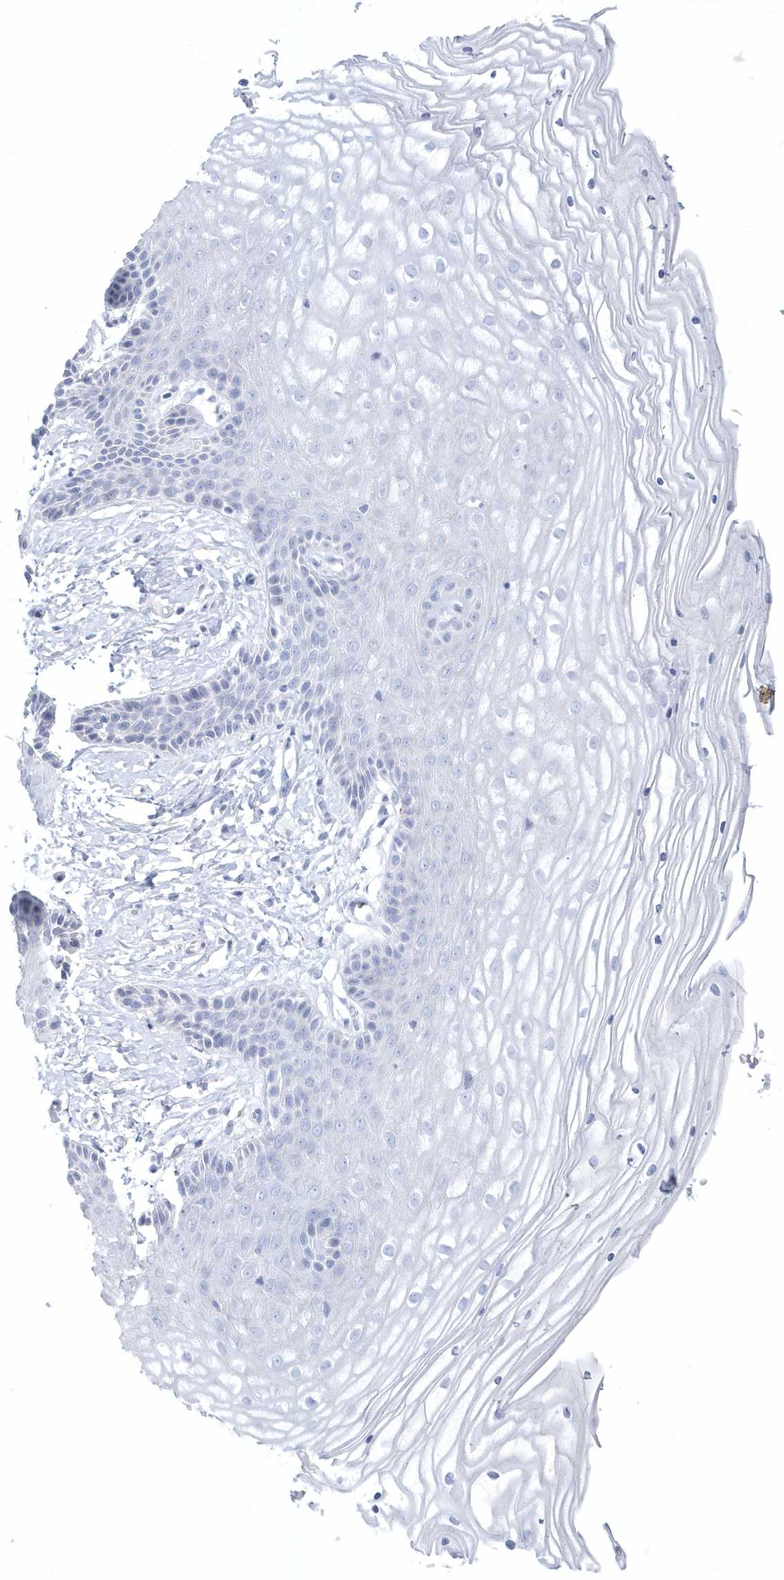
{"staining": {"intensity": "negative", "quantity": "none", "location": "none"}, "tissue": "vagina", "cell_type": "Squamous epithelial cells", "image_type": "normal", "snomed": [{"axis": "morphology", "description": "Normal tissue, NOS"}, {"axis": "topography", "description": "Vagina"}, {"axis": "topography", "description": "Cervix"}], "caption": "Squamous epithelial cells show no significant protein expression in unremarkable vagina. (Immunohistochemistry, brightfield microscopy, high magnification).", "gene": "WDR27", "patient": {"sex": "female", "age": 40}}